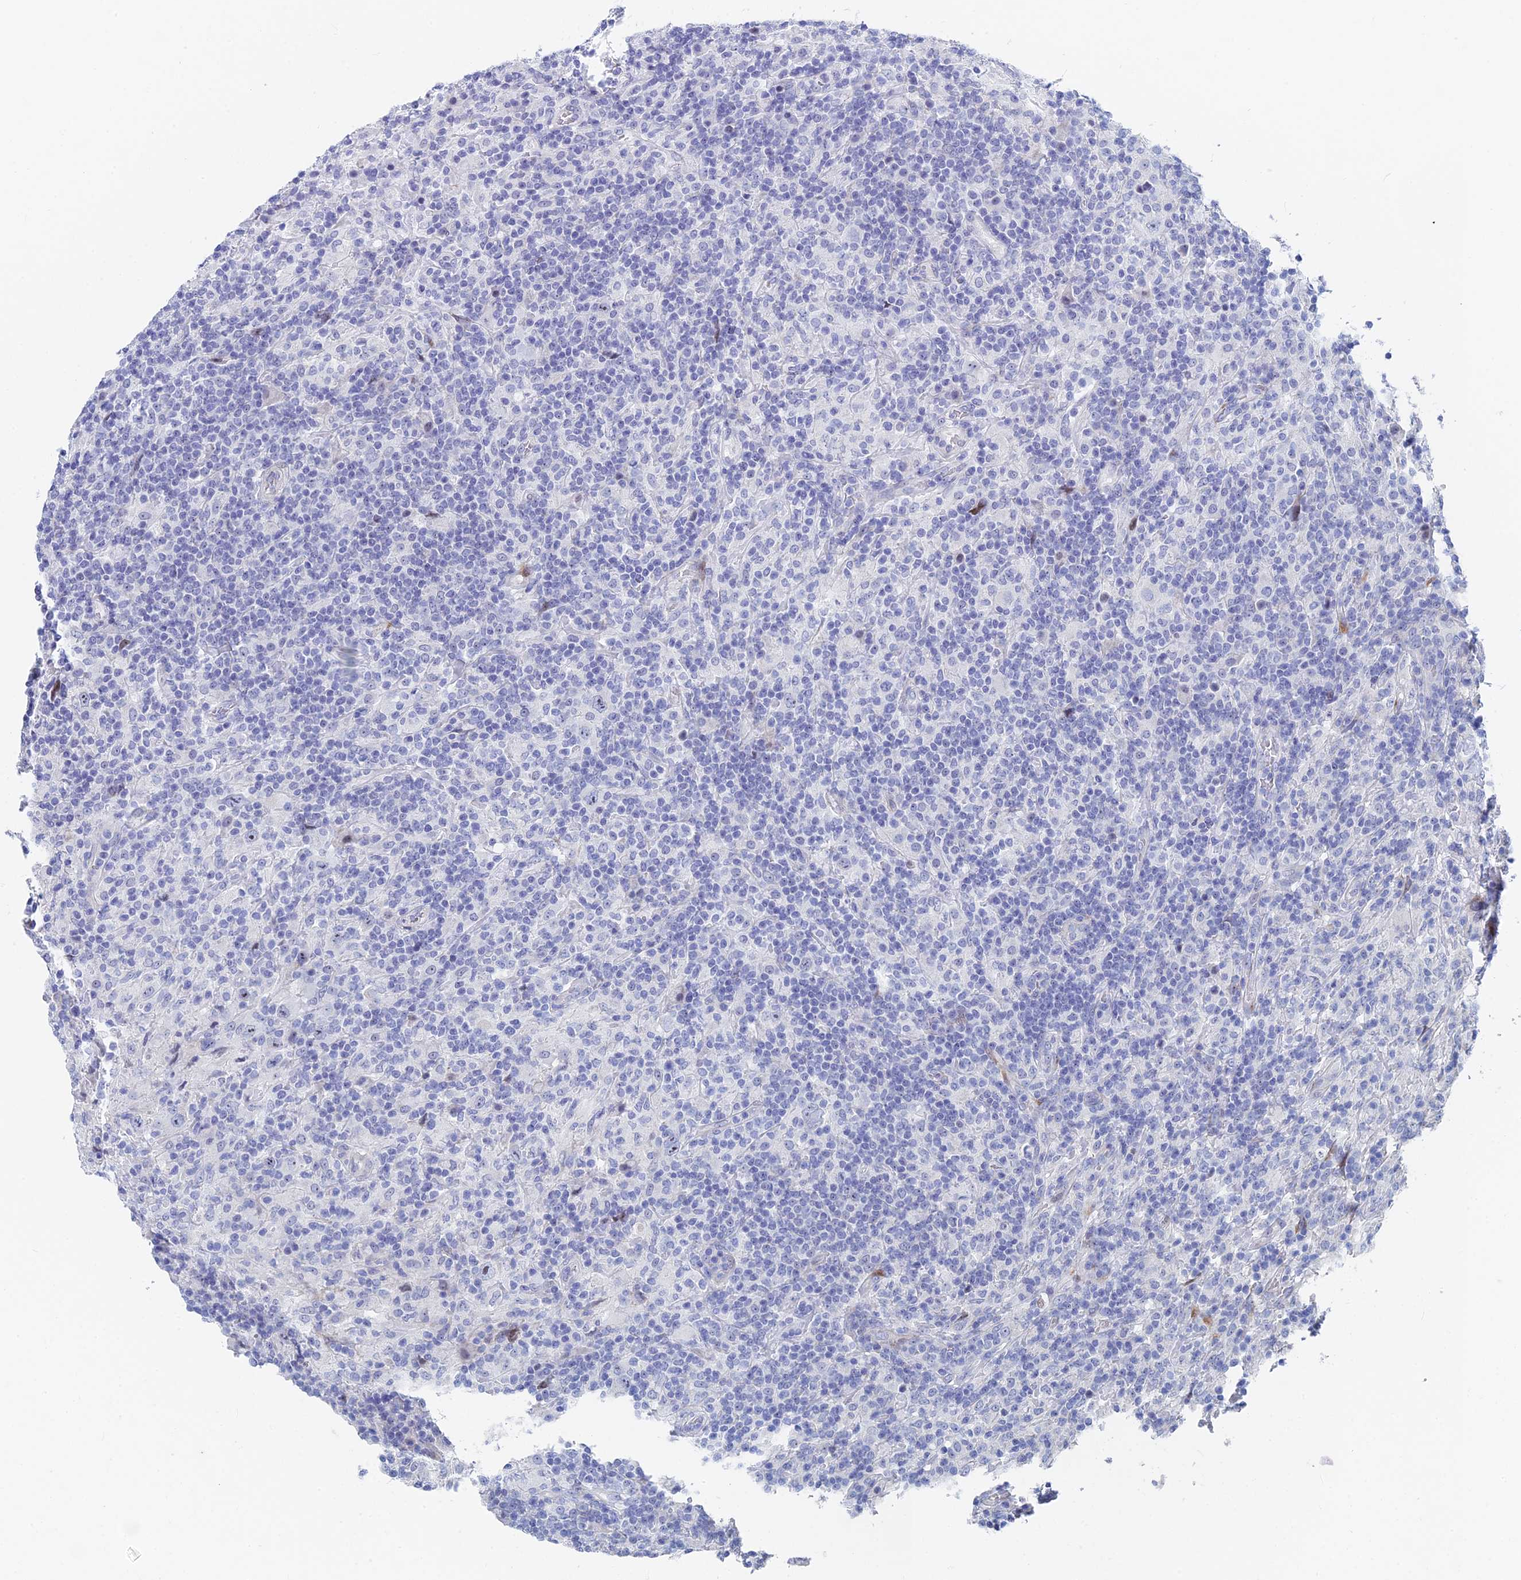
{"staining": {"intensity": "negative", "quantity": "none", "location": "none"}, "tissue": "lymphoma", "cell_type": "Tumor cells", "image_type": "cancer", "snomed": [{"axis": "morphology", "description": "Hodgkin's disease, NOS"}, {"axis": "topography", "description": "Lymph node"}], "caption": "This is a histopathology image of IHC staining of Hodgkin's disease, which shows no expression in tumor cells.", "gene": "DRGX", "patient": {"sex": "male", "age": 70}}